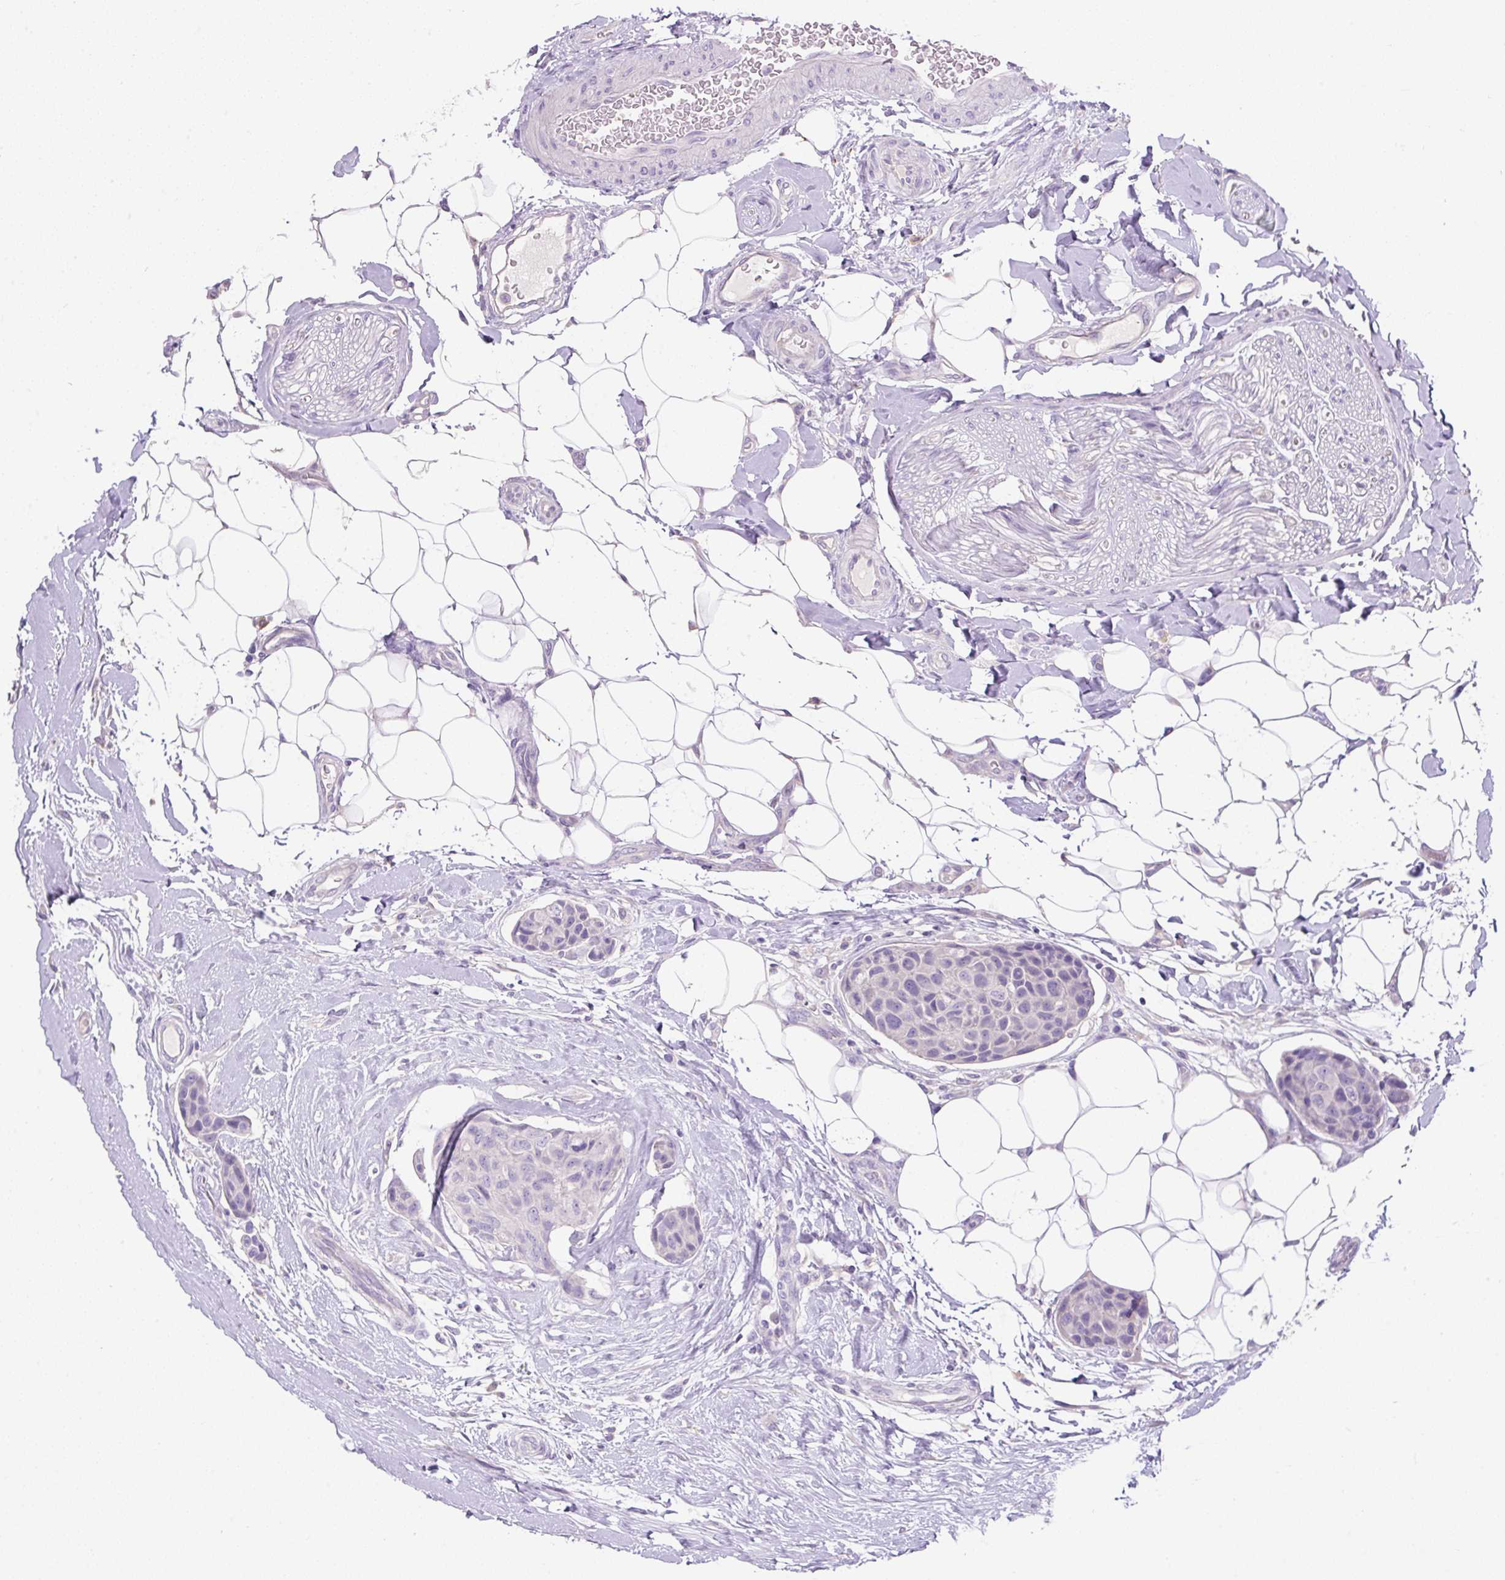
{"staining": {"intensity": "negative", "quantity": "none", "location": "none"}, "tissue": "breast cancer", "cell_type": "Tumor cells", "image_type": "cancer", "snomed": [{"axis": "morphology", "description": "Duct carcinoma"}, {"axis": "topography", "description": "Breast"}, {"axis": "topography", "description": "Lymph node"}], "caption": "DAB immunohistochemical staining of breast cancer (intraductal carcinoma) displays no significant expression in tumor cells.", "gene": "TDRD15", "patient": {"sex": "female", "age": 80}}